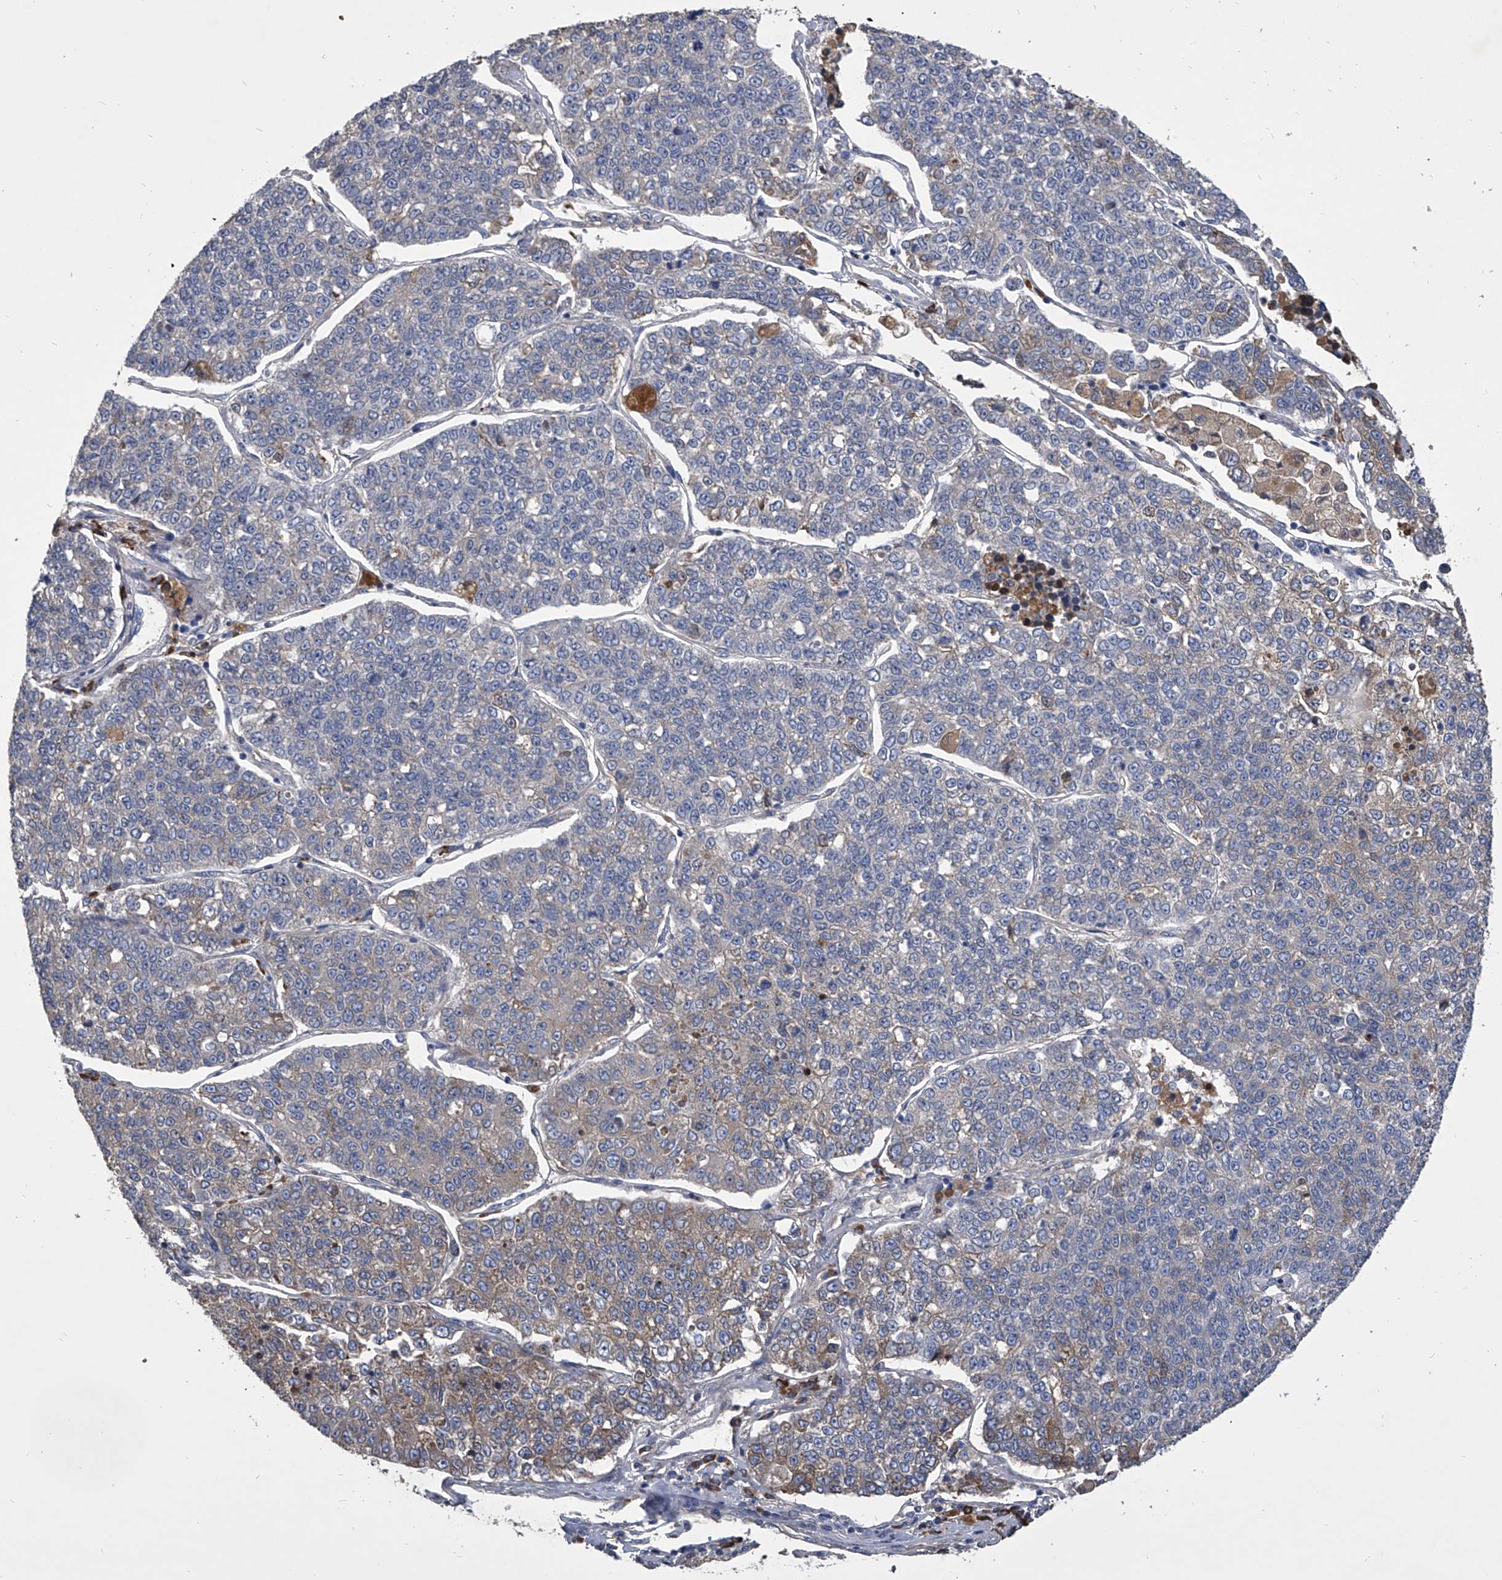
{"staining": {"intensity": "negative", "quantity": "none", "location": "none"}, "tissue": "lung cancer", "cell_type": "Tumor cells", "image_type": "cancer", "snomed": [{"axis": "morphology", "description": "Adenocarcinoma, NOS"}, {"axis": "topography", "description": "Lung"}], "caption": "A high-resolution histopathology image shows immunohistochemistry (IHC) staining of lung cancer (adenocarcinoma), which exhibits no significant expression in tumor cells.", "gene": "CCR4", "patient": {"sex": "male", "age": 49}}